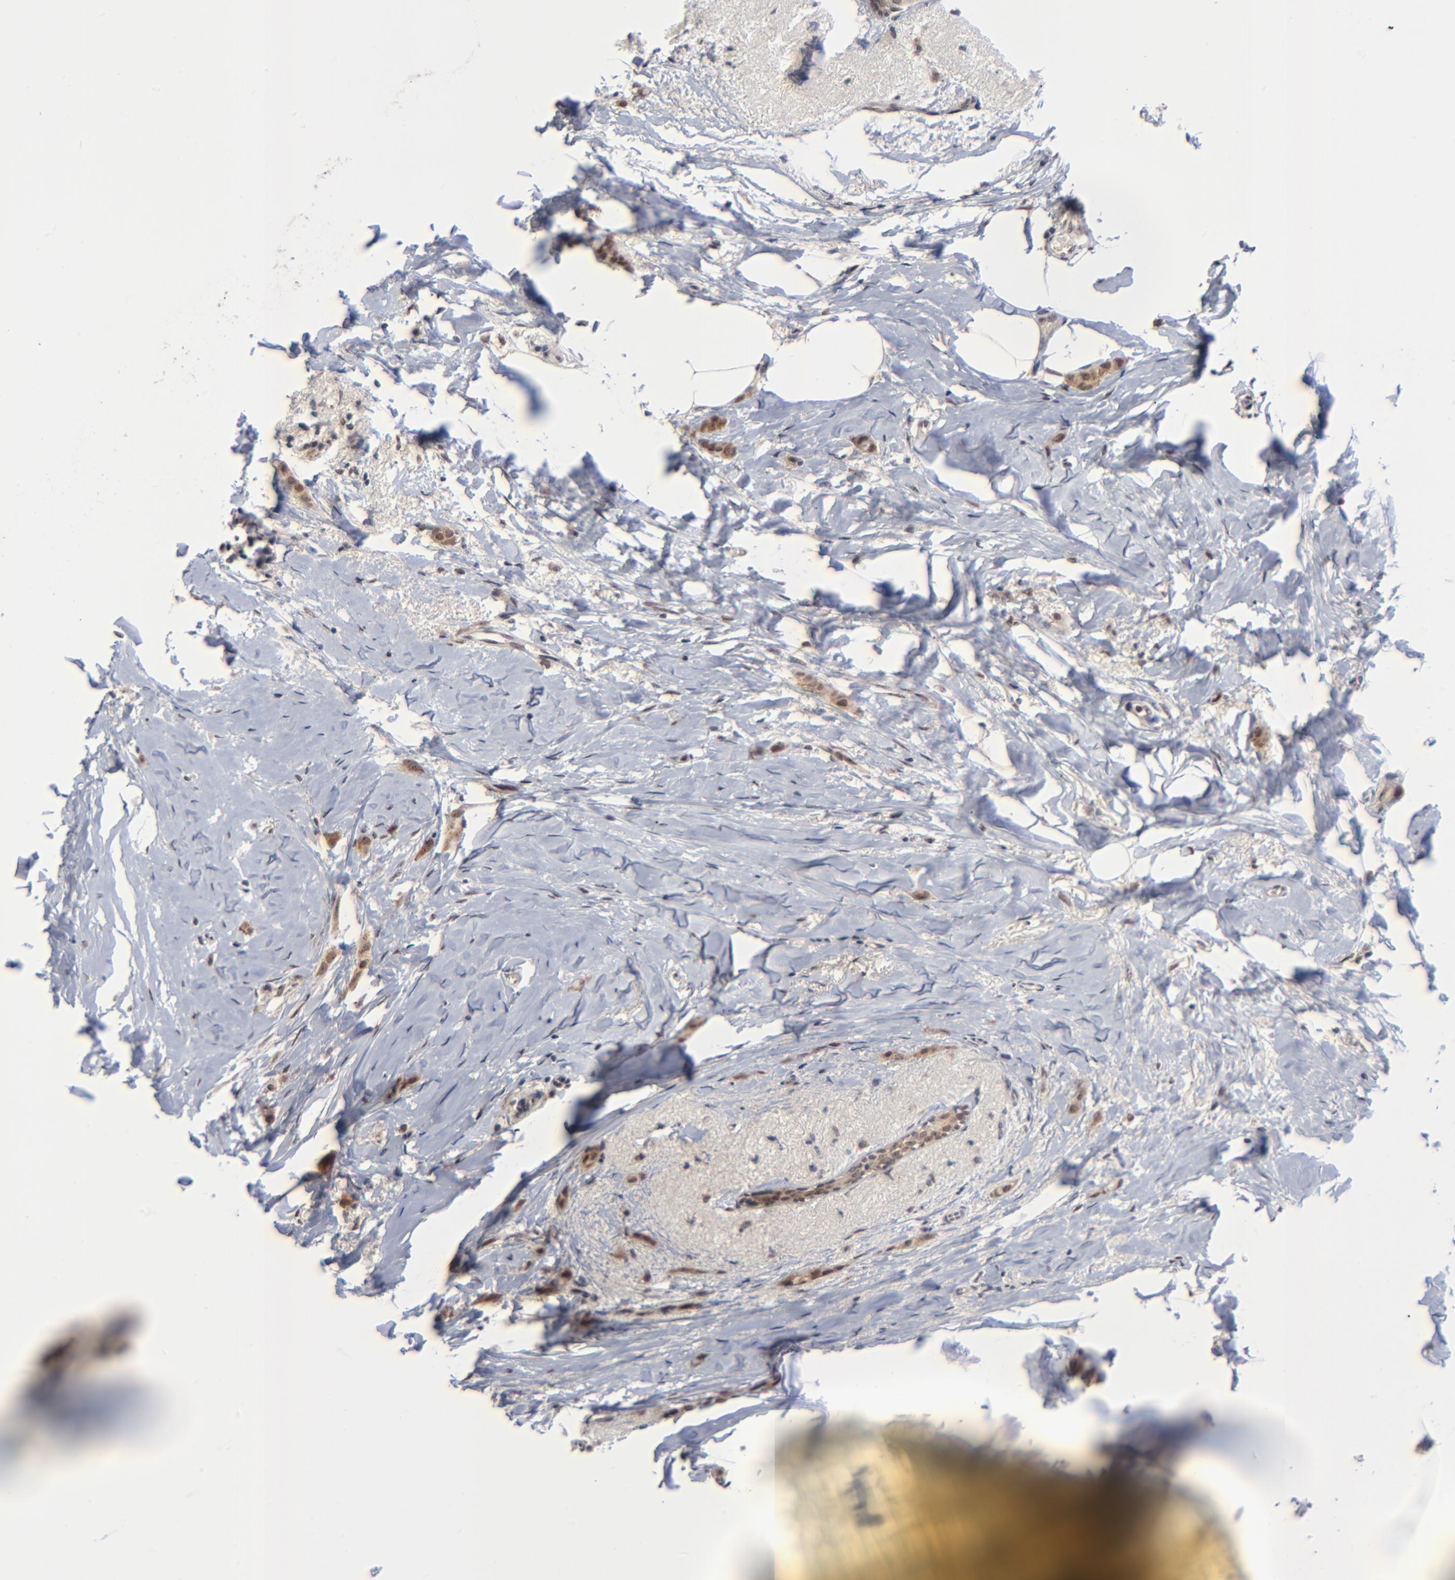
{"staining": {"intensity": "weak", "quantity": ">75%", "location": "cytoplasmic/membranous,nuclear"}, "tissue": "breast cancer", "cell_type": "Tumor cells", "image_type": "cancer", "snomed": [{"axis": "morphology", "description": "Lobular carcinoma"}, {"axis": "topography", "description": "Breast"}], "caption": "About >75% of tumor cells in breast lobular carcinoma display weak cytoplasmic/membranous and nuclear protein expression as visualized by brown immunohistochemical staining.", "gene": "ZNF419", "patient": {"sex": "female", "age": 55}}